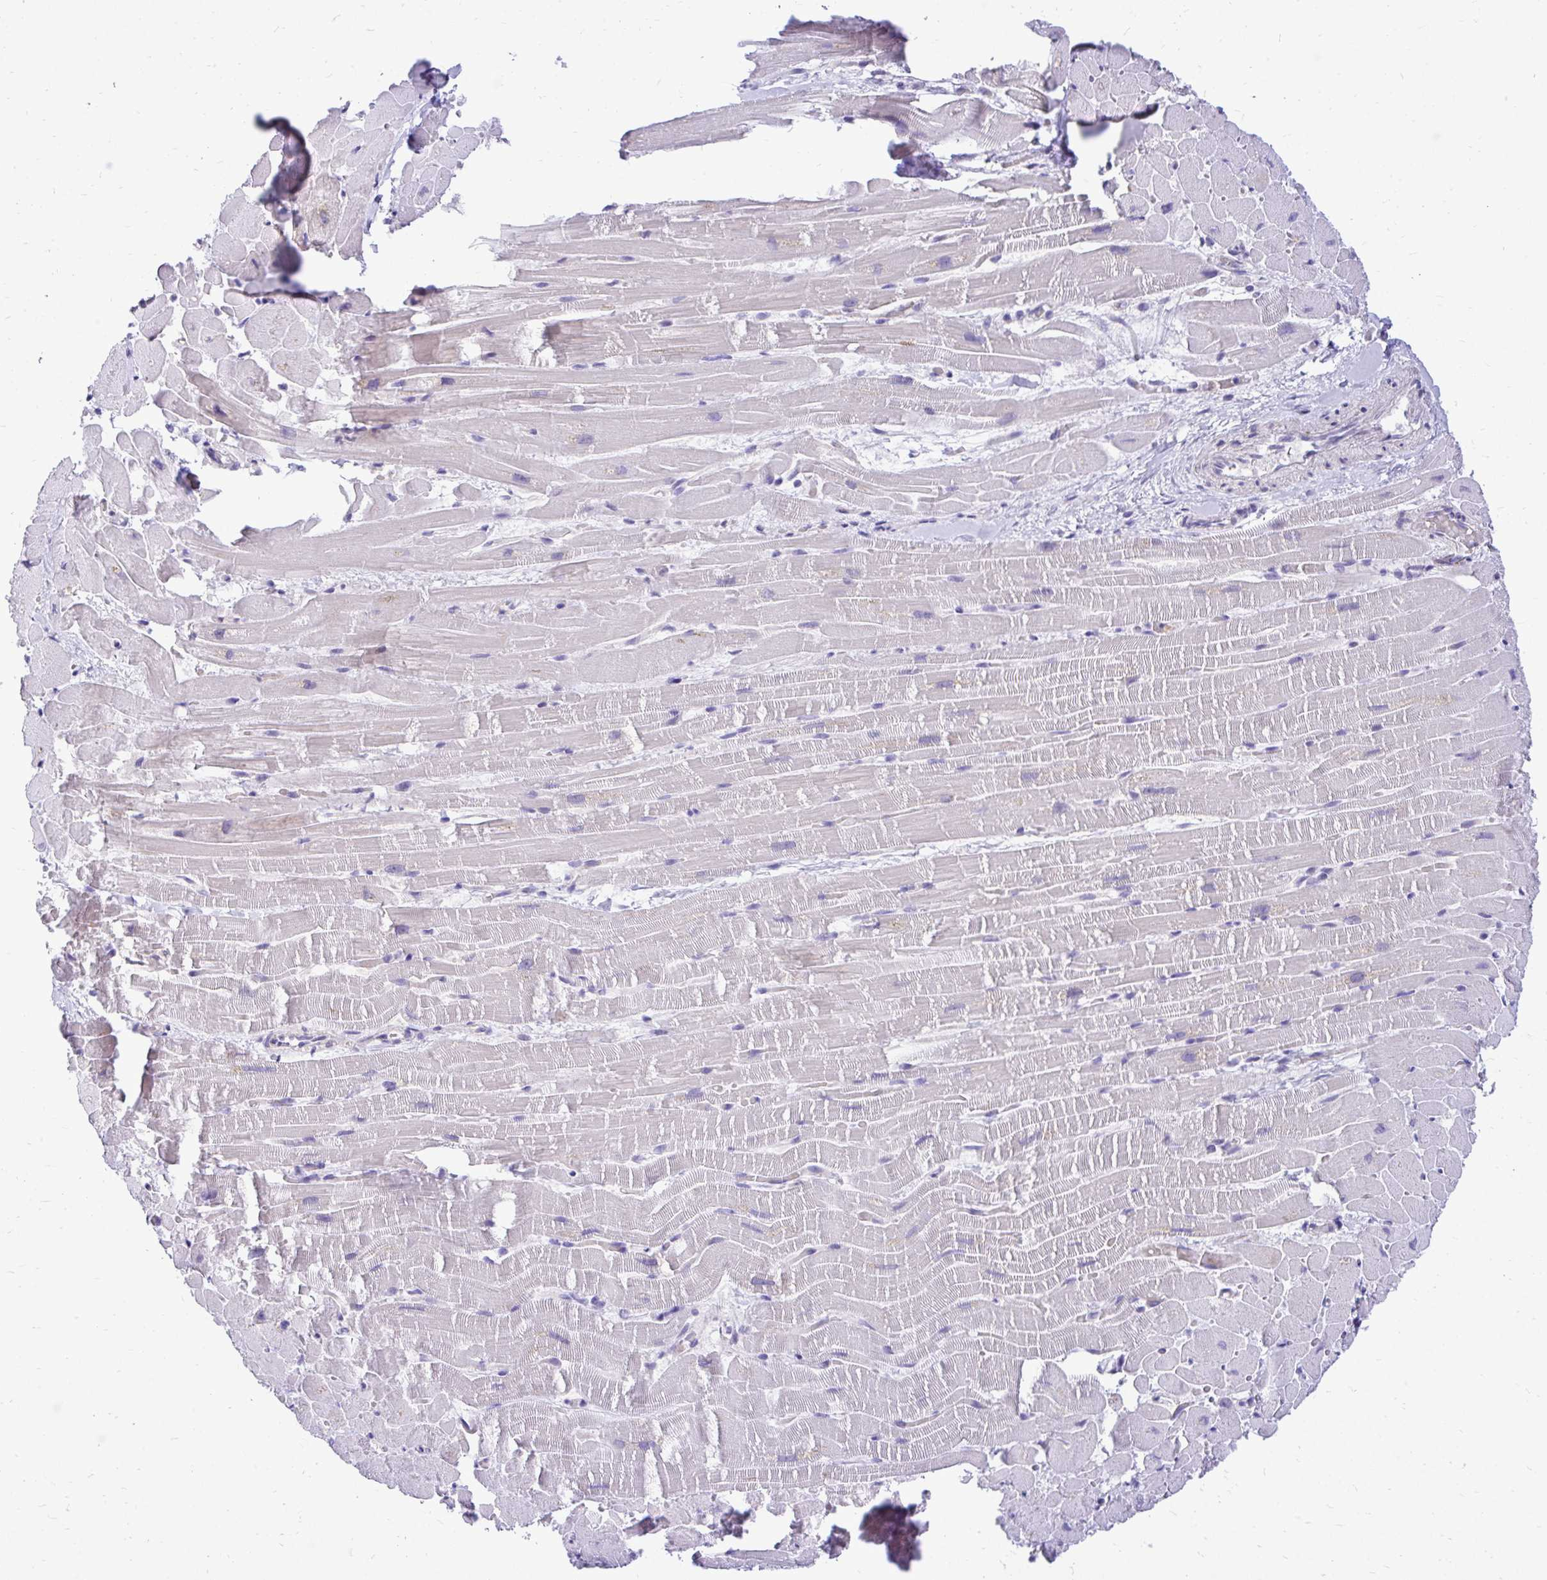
{"staining": {"intensity": "negative", "quantity": "none", "location": "none"}, "tissue": "heart muscle", "cell_type": "Cardiomyocytes", "image_type": "normal", "snomed": [{"axis": "morphology", "description": "Normal tissue, NOS"}, {"axis": "topography", "description": "Heart"}], "caption": "This image is of normal heart muscle stained with immunohistochemistry (IHC) to label a protein in brown with the nuclei are counter-stained blue. There is no positivity in cardiomyocytes. (Immunohistochemistry, brightfield microscopy, high magnification).", "gene": "ZSWIM9", "patient": {"sex": "male", "age": 37}}